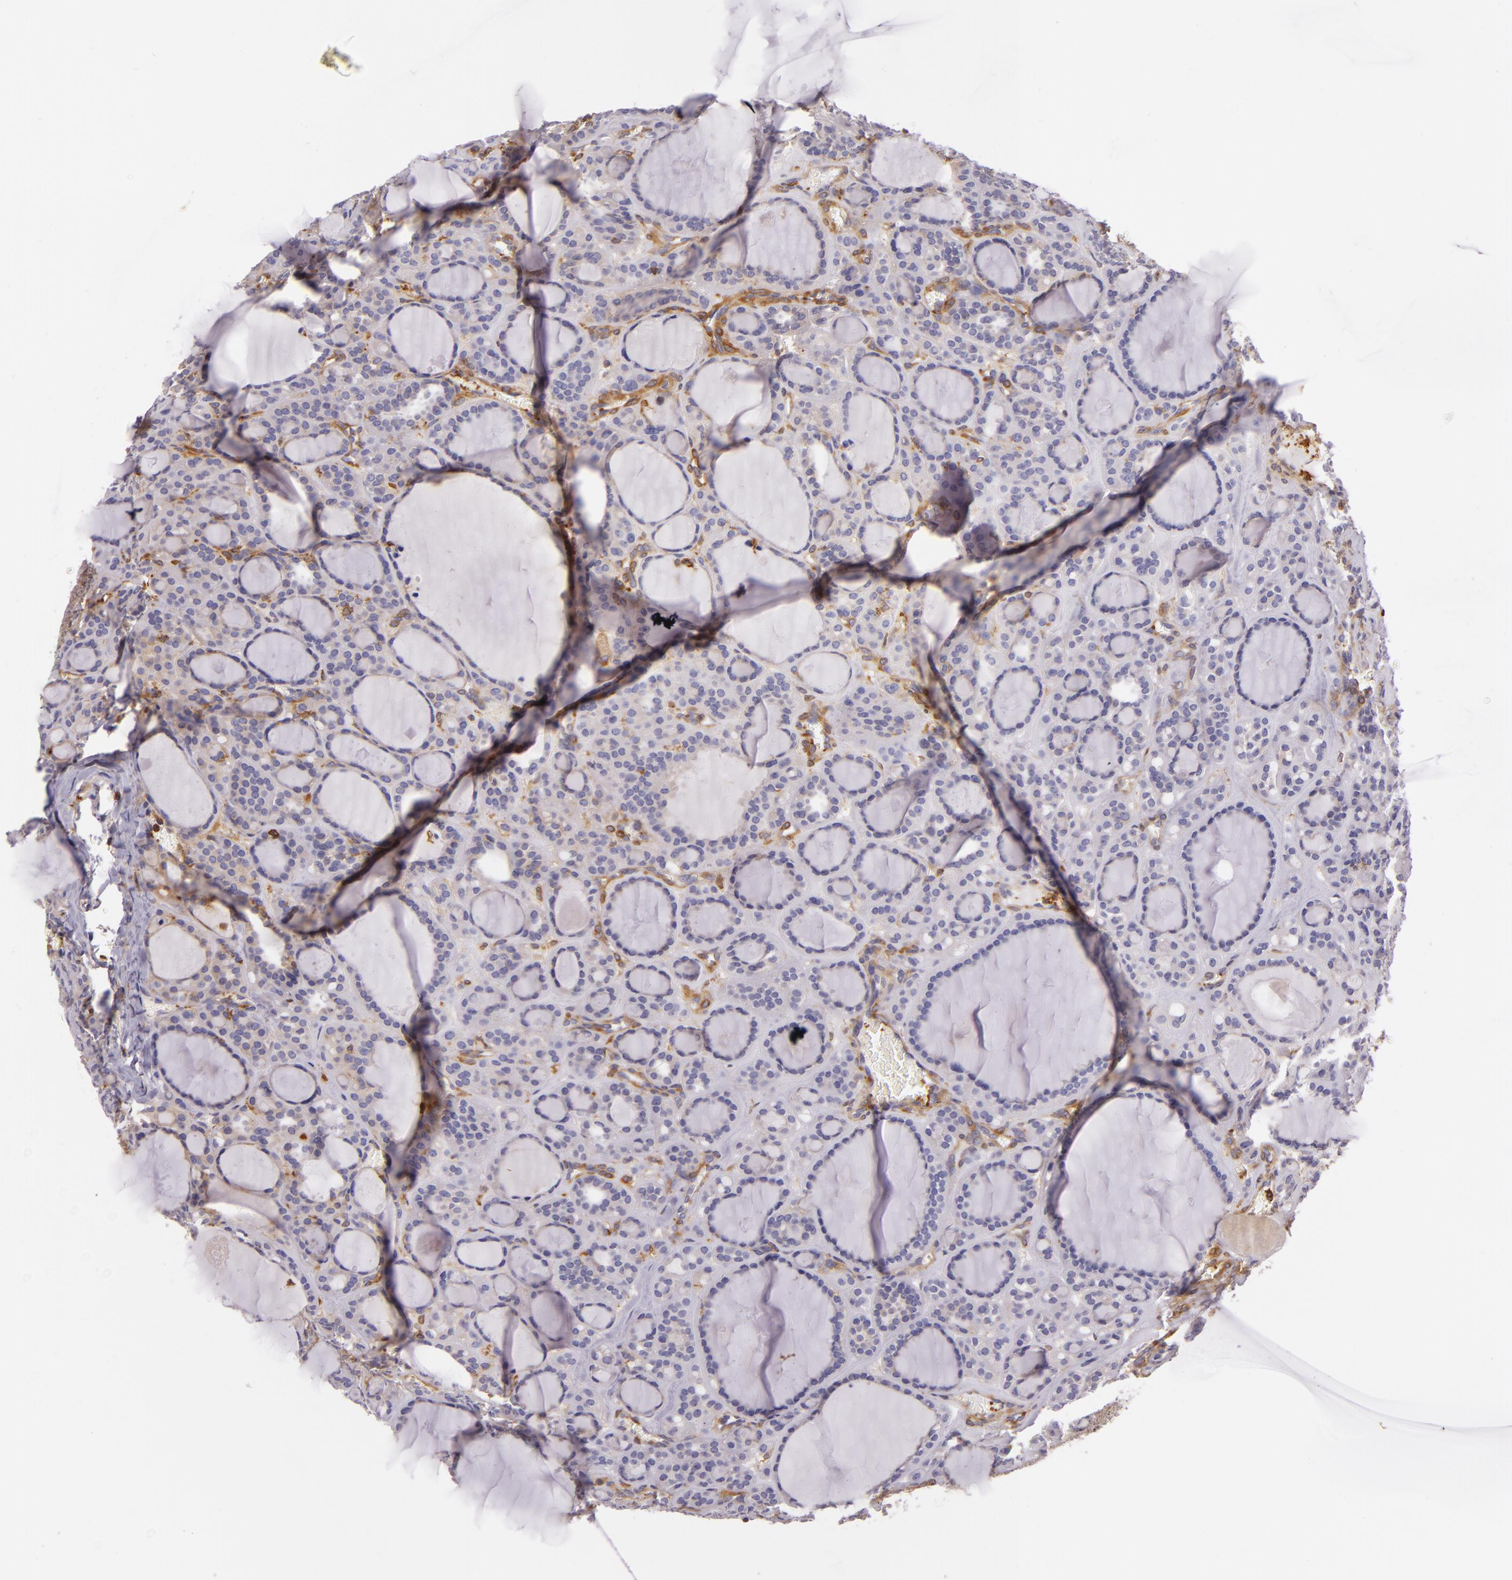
{"staining": {"intensity": "negative", "quantity": "none", "location": "none"}, "tissue": "thyroid cancer", "cell_type": "Tumor cells", "image_type": "cancer", "snomed": [{"axis": "morphology", "description": "Follicular adenoma carcinoma, NOS"}, {"axis": "topography", "description": "Thyroid gland"}], "caption": "A micrograph of human follicular adenoma carcinoma (thyroid) is negative for staining in tumor cells. (Brightfield microscopy of DAB immunohistochemistry (IHC) at high magnification).", "gene": "TLN1", "patient": {"sex": "female", "age": 71}}